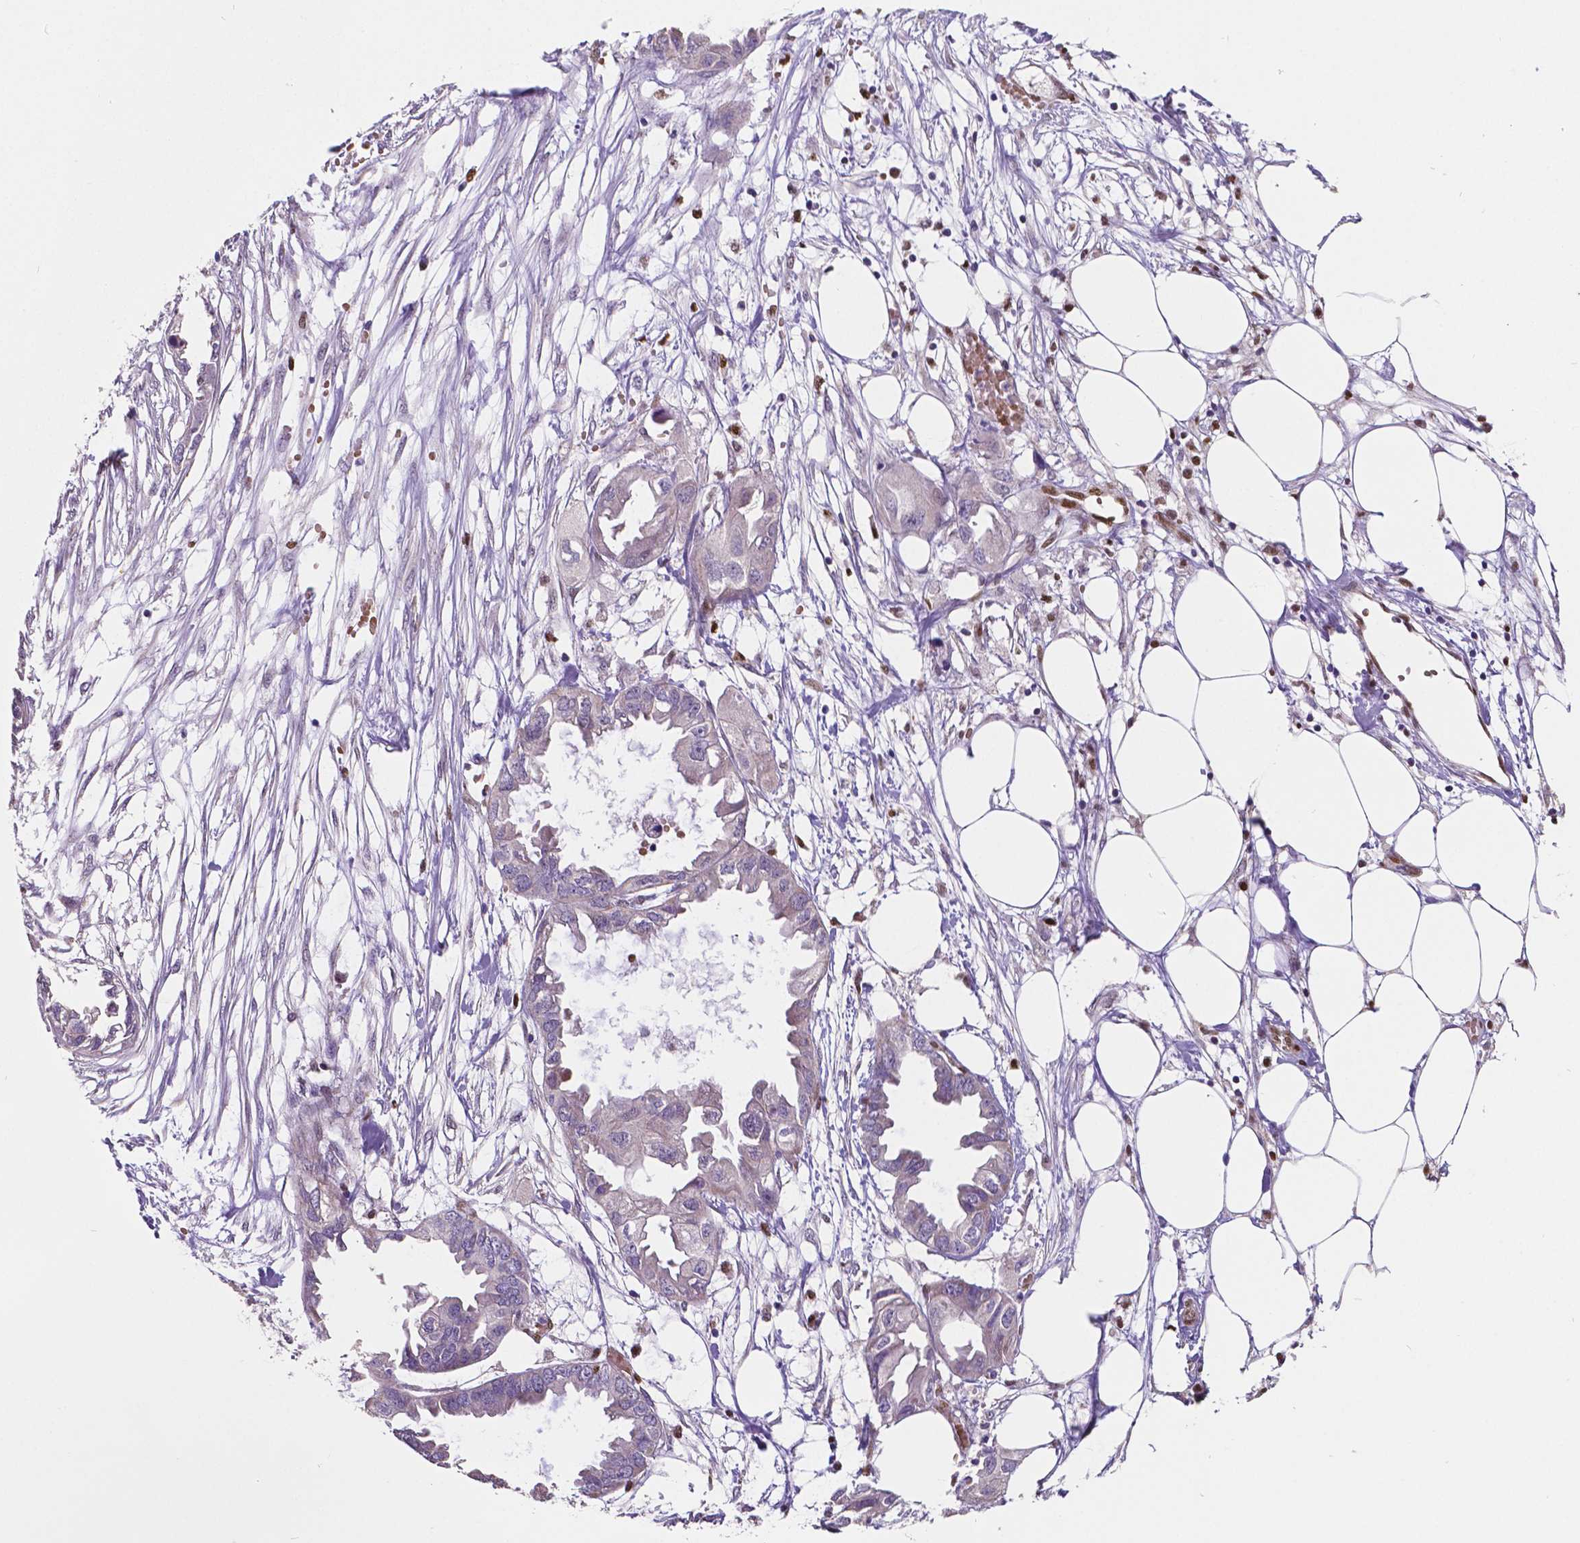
{"staining": {"intensity": "negative", "quantity": "none", "location": "none"}, "tissue": "endometrial cancer", "cell_type": "Tumor cells", "image_type": "cancer", "snomed": [{"axis": "morphology", "description": "Adenocarcinoma, NOS"}, {"axis": "morphology", "description": "Adenocarcinoma, metastatic, NOS"}, {"axis": "topography", "description": "Adipose tissue"}, {"axis": "topography", "description": "Endometrium"}], "caption": "This is an IHC histopathology image of endometrial adenocarcinoma. There is no positivity in tumor cells.", "gene": "MEF2C", "patient": {"sex": "female", "age": 67}}